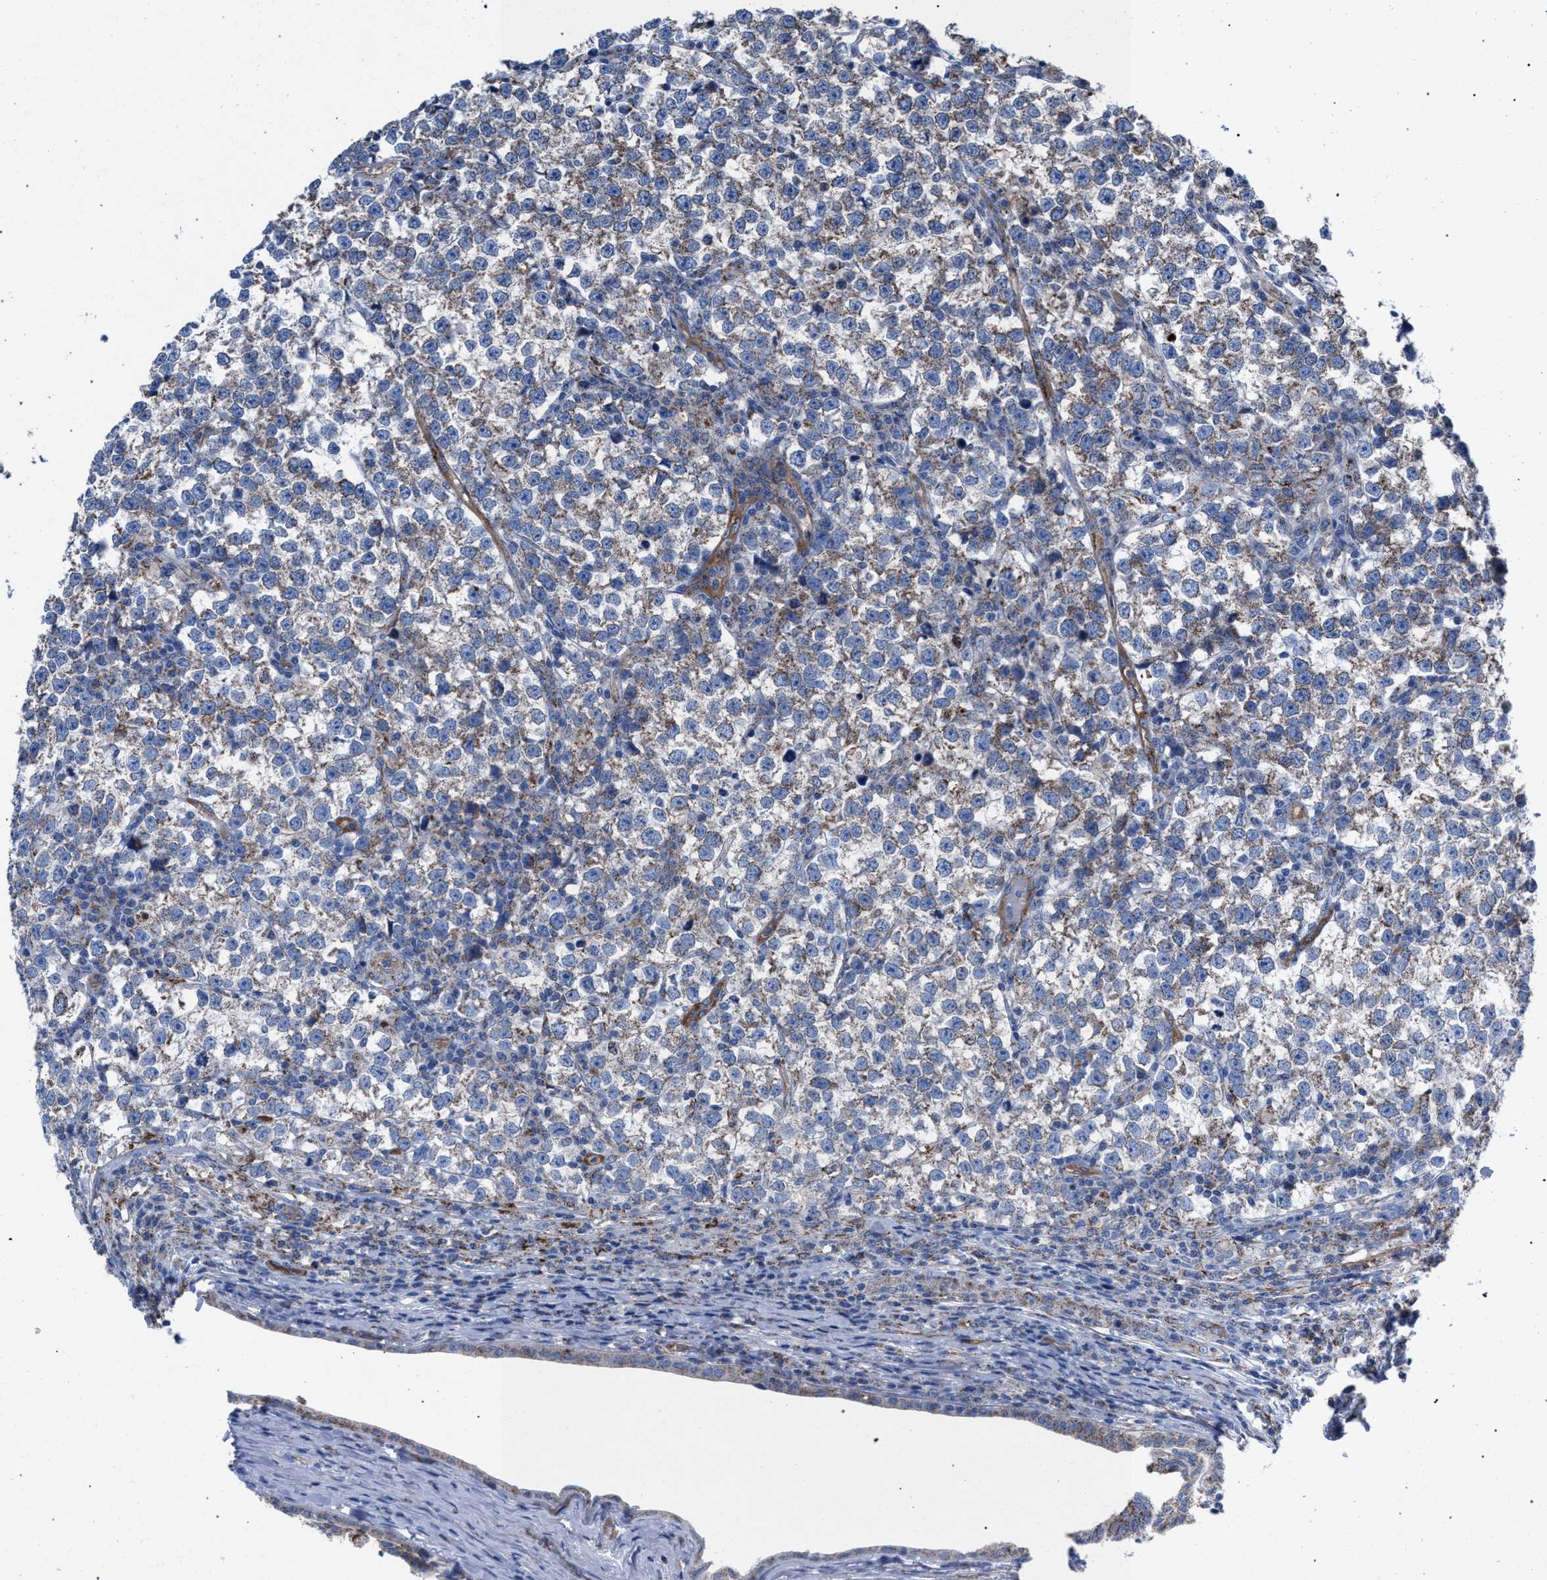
{"staining": {"intensity": "negative", "quantity": "none", "location": "none"}, "tissue": "testis cancer", "cell_type": "Tumor cells", "image_type": "cancer", "snomed": [{"axis": "morphology", "description": "Normal tissue, NOS"}, {"axis": "morphology", "description": "Seminoma, NOS"}, {"axis": "topography", "description": "Testis"}], "caption": "Tumor cells show no significant protein positivity in testis cancer.", "gene": "HSD17B4", "patient": {"sex": "male", "age": 43}}